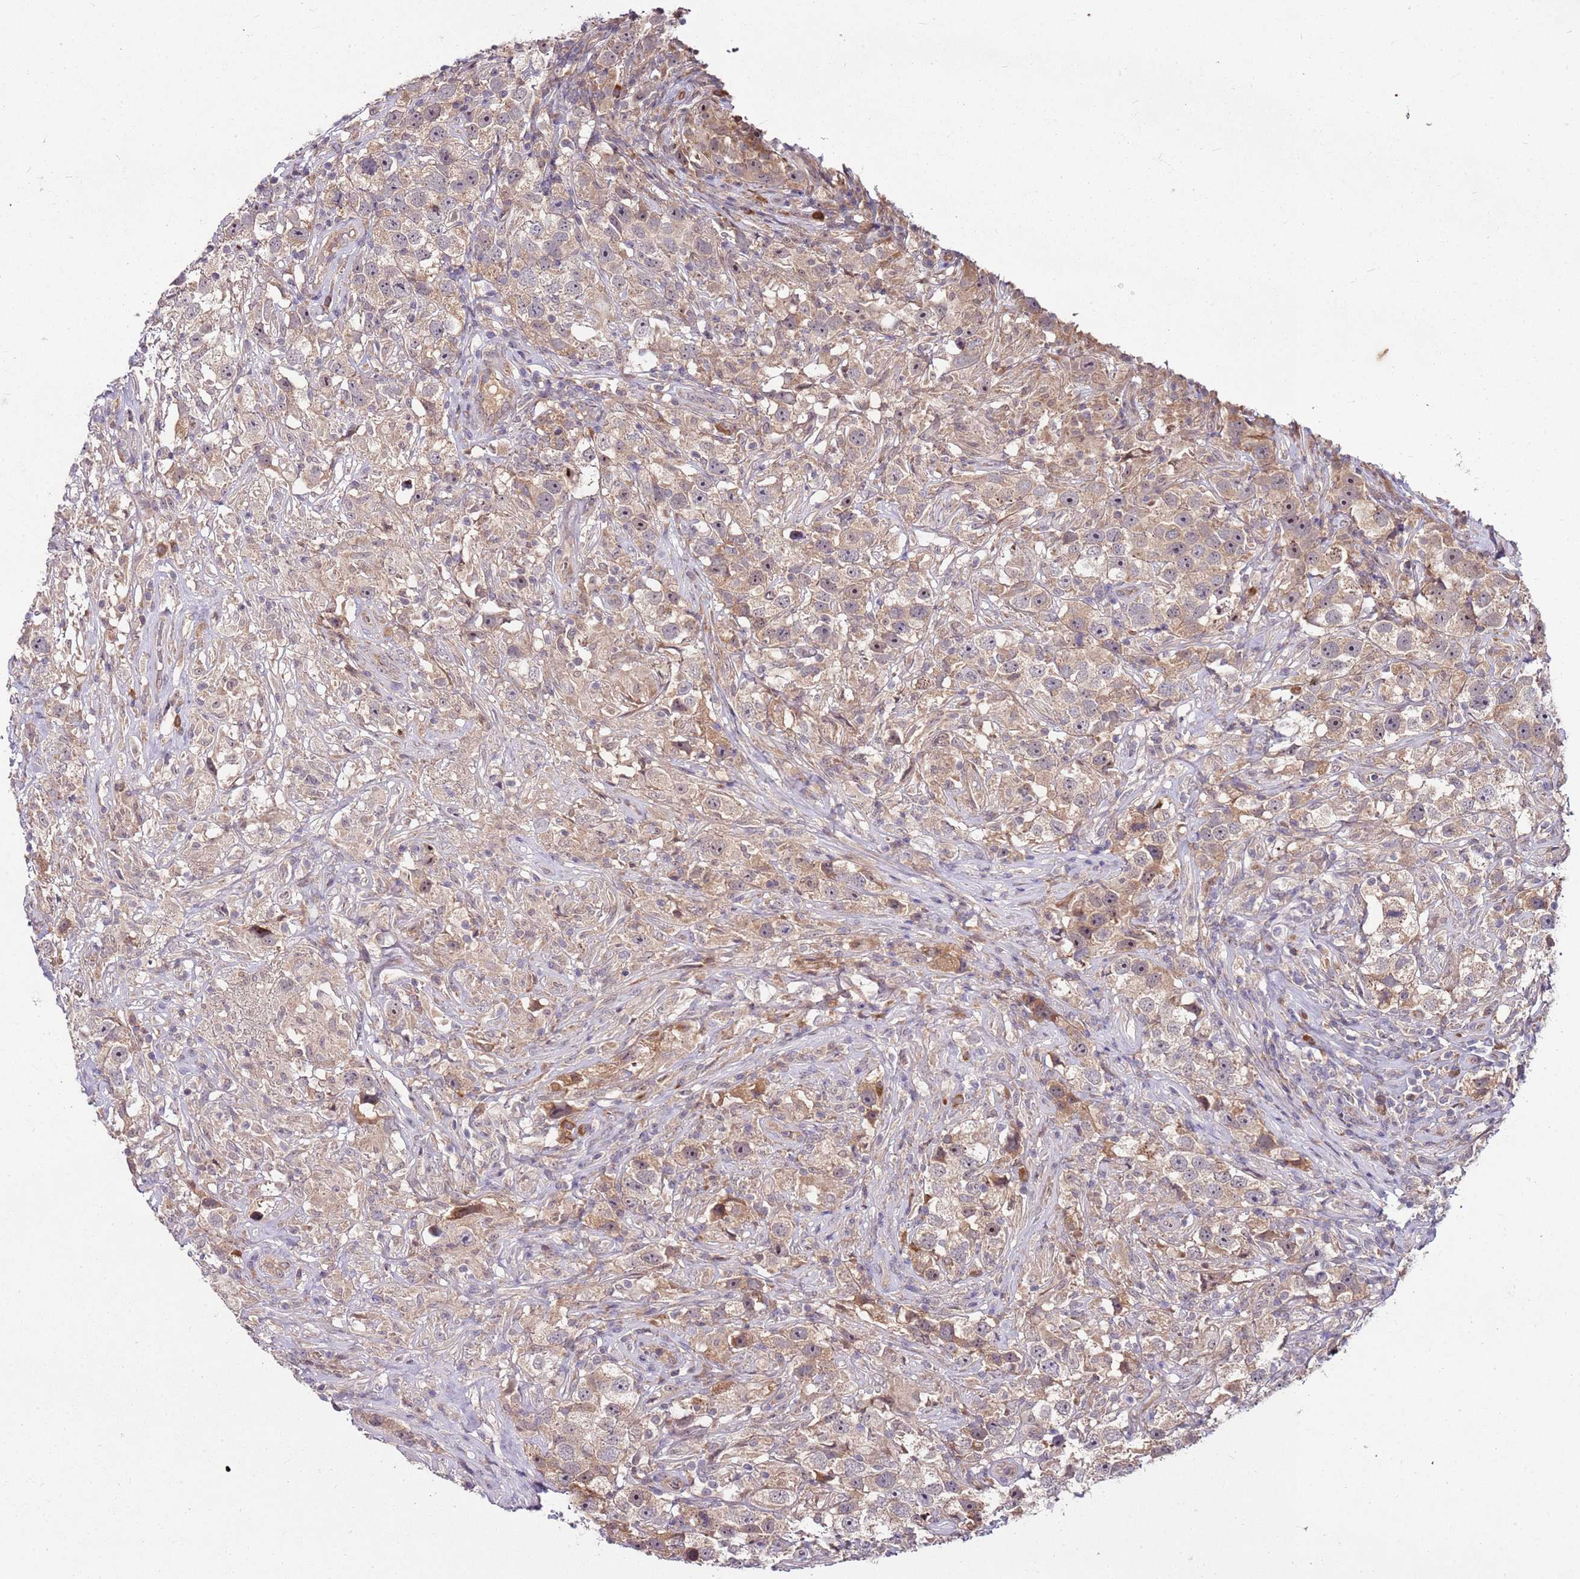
{"staining": {"intensity": "weak", "quantity": ">75%", "location": "cytoplasmic/membranous"}, "tissue": "testis cancer", "cell_type": "Tumor cells", "image_type": "cancer", "snomed": [{"axis": "morphology", "description": "Seminoma, NOS"}, {"axis": "topography", "description": "Testis"}], "caption": "Protein analysis of seminoma (testis) tissue reveals weak cytoplasmic/membranous positivity in approximately >75% of tumor cells. Nuclei are stained in blue.", "gene": "FBXL22", "patient": {"sex": "male", "age": 49}}